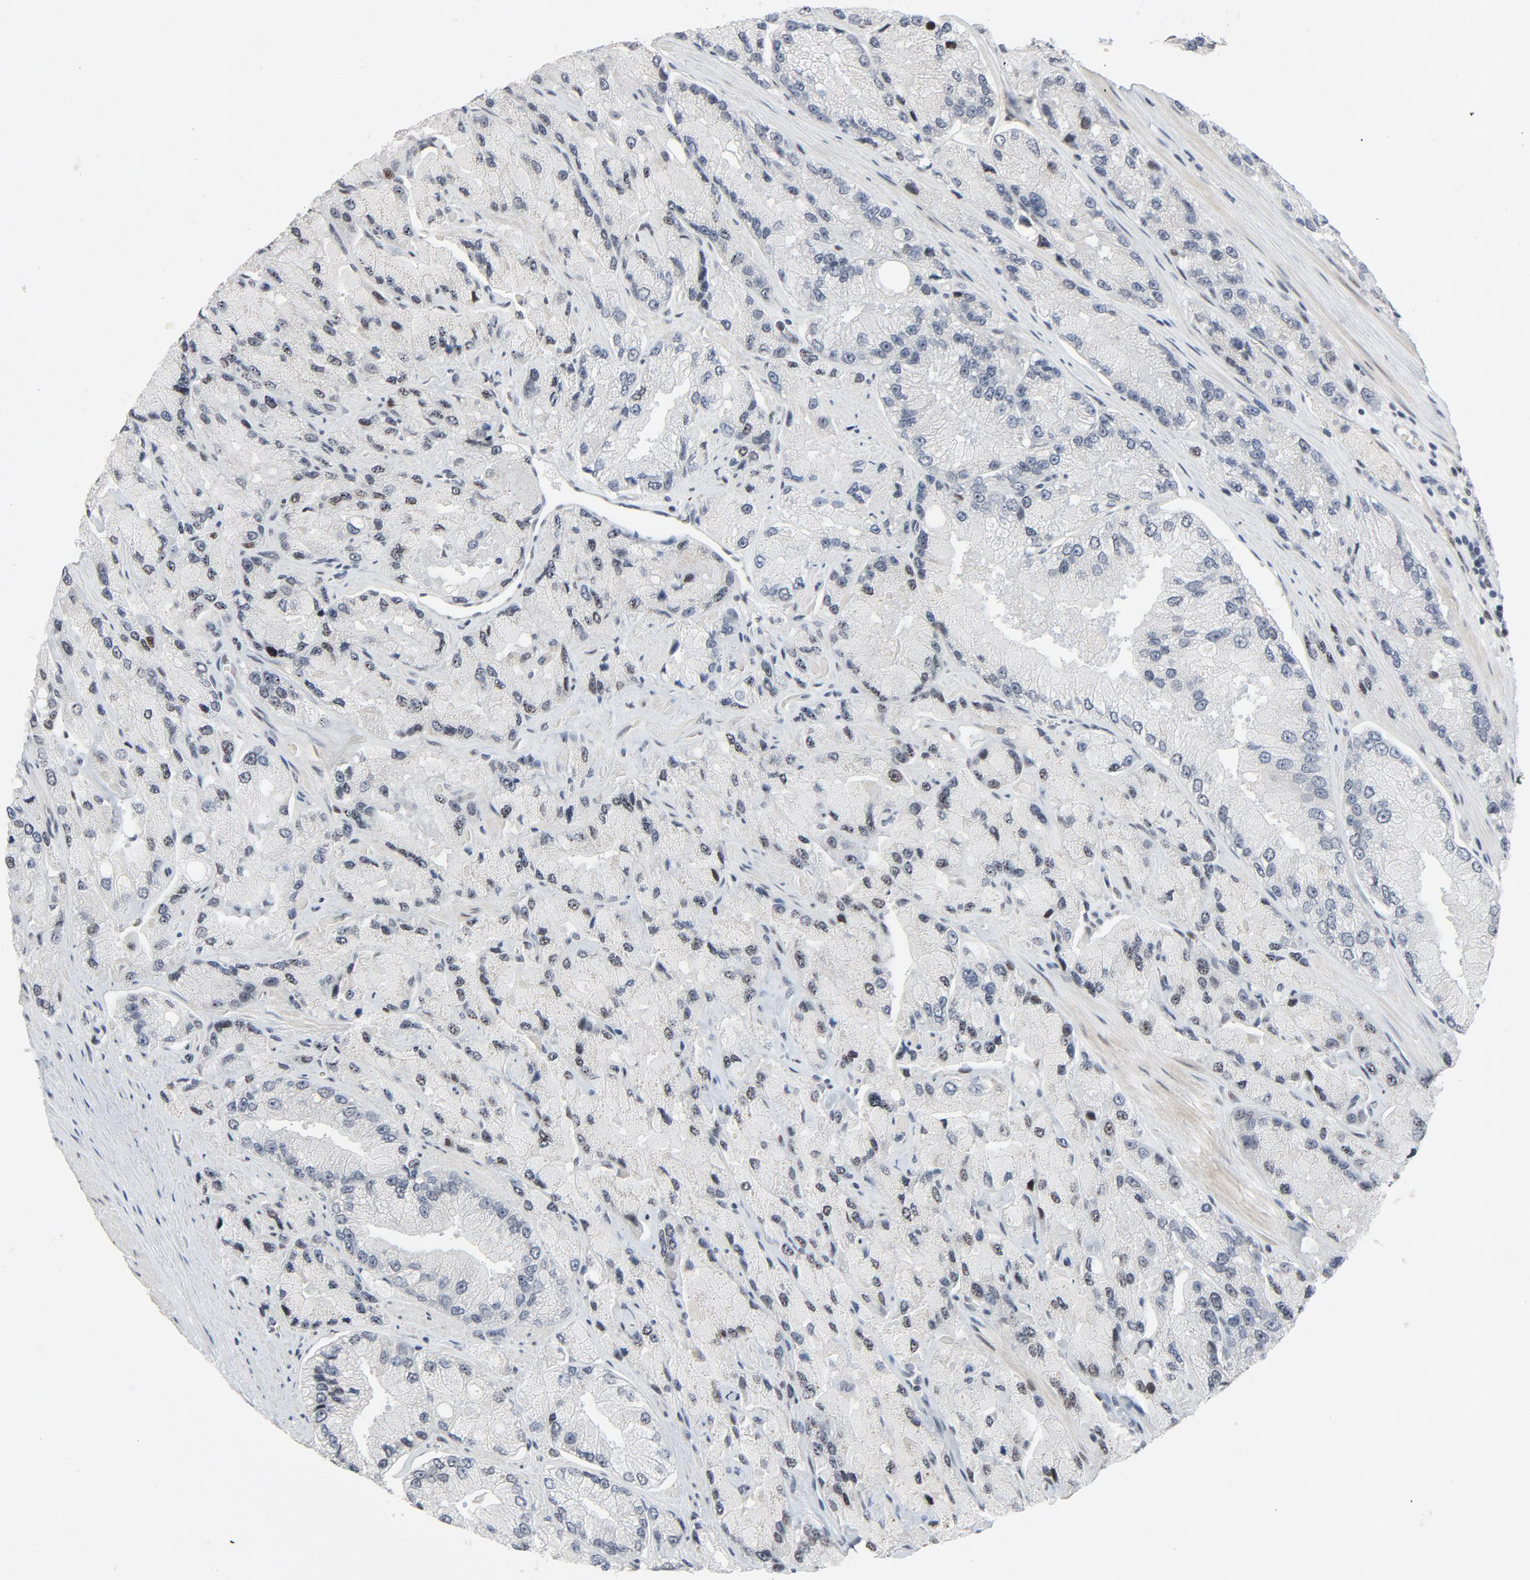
{"staining": {"intensity": "negative", "quantity": "none", "location": "none"}, "tissue": "prostate cancer", "cell_type": "Tumor cells", "image_type": "cancer", "snomed": [{"axis": "morphology", "description": "Adenocarcinoma, High grade"}, {"axis": "topography", "description": "Prostate"}], "caption": "This is an immunohistochemistry micrograph of human prostate high-grade adenocarcinoma. There is no staining in tumor cells.", "gene": "FSCB", "patient": {"sex": "male", "age": 58}}